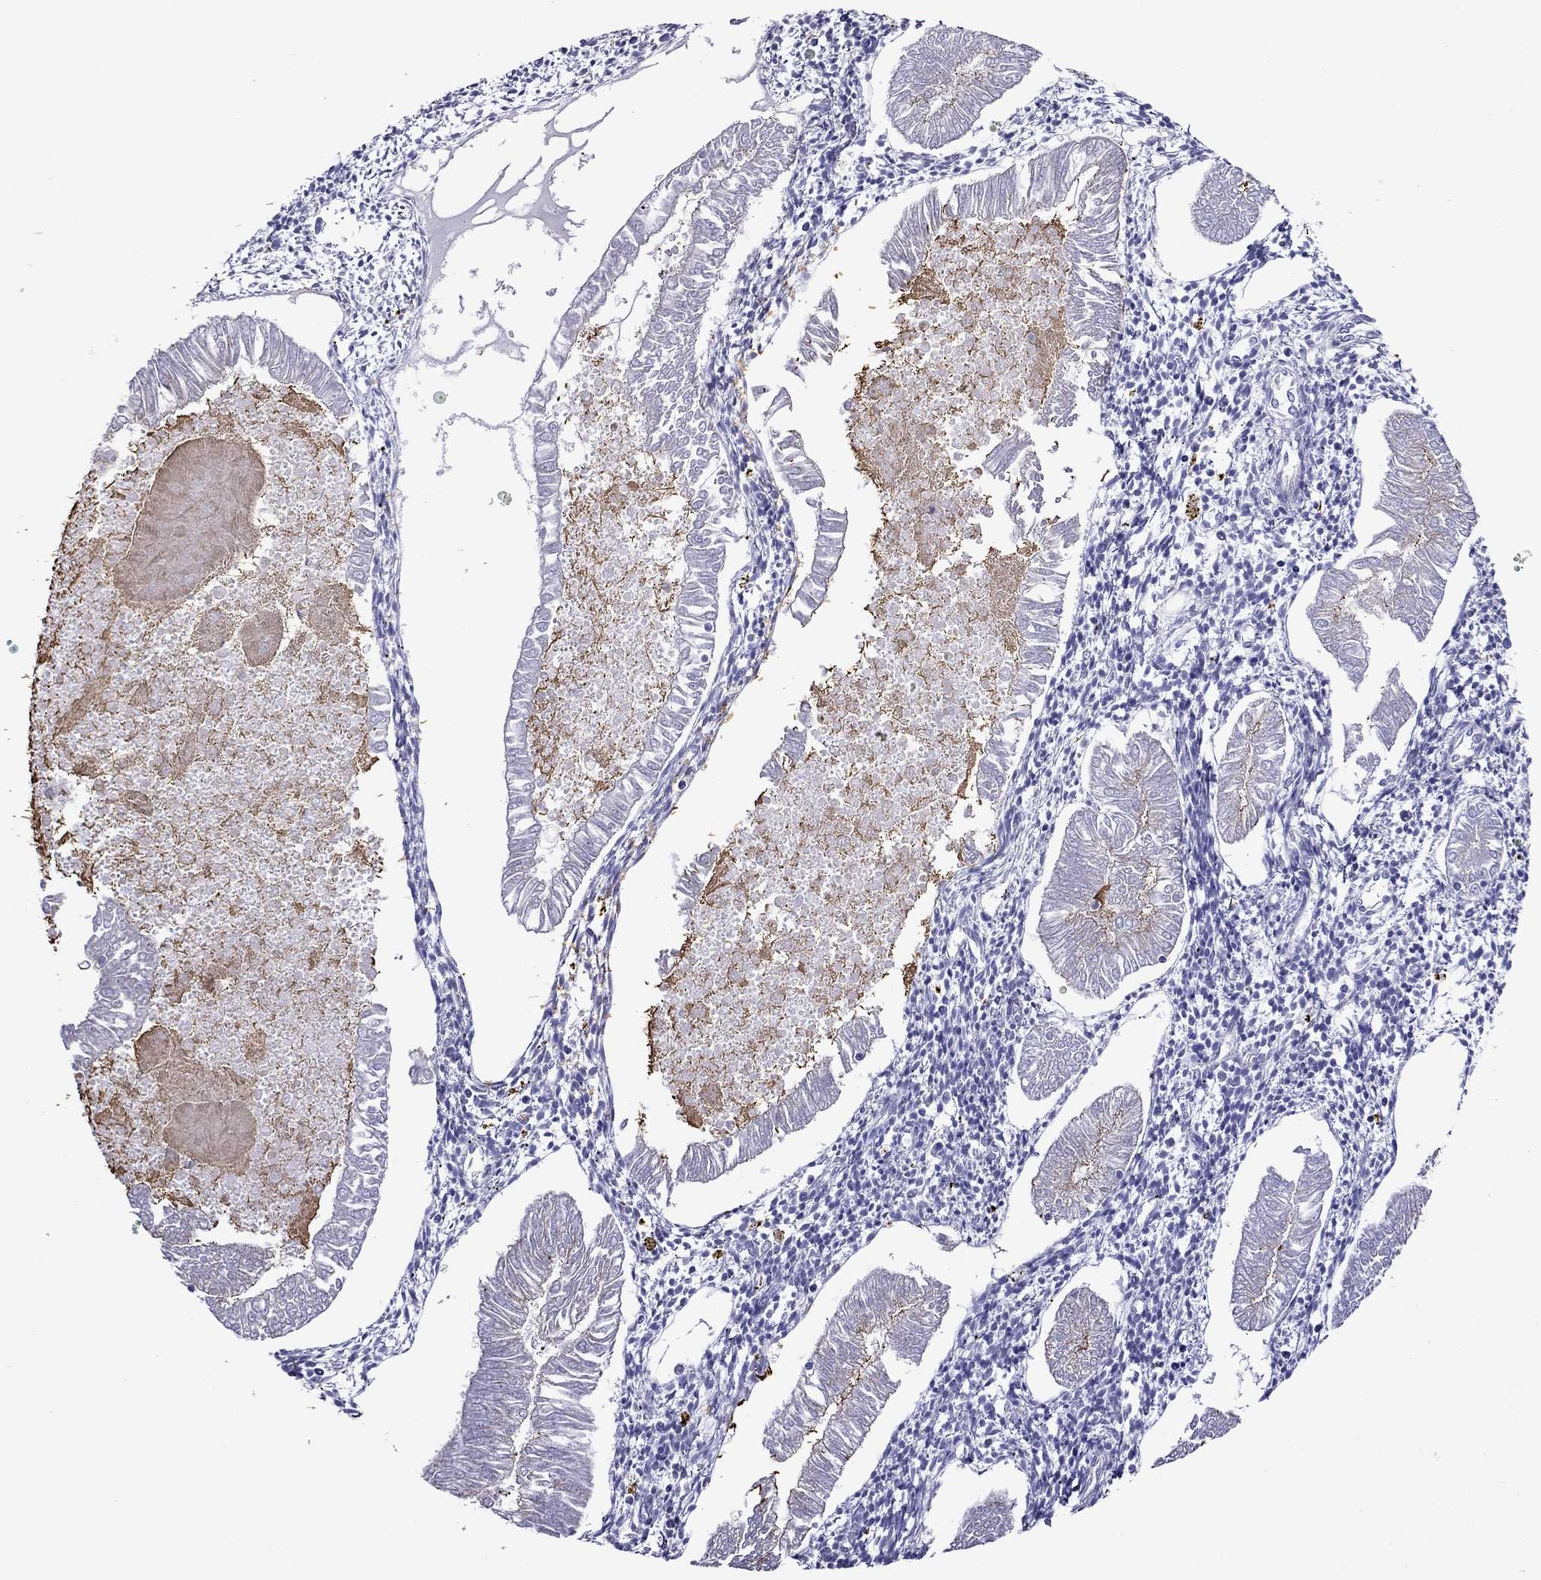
{"staining": {"intensity": "negative", "quantity": "none", "location": "none"}, "tissue": "endometrial cancer", "cell_type": "Tumor cells", "image_type": "cancer", "snomed": [{"axis": "morphology", "description": "Adenocarcinoma, NOS"}, {"axis": "topography", "description": "Endometrium"}], "caption": "High magnification brightfield microscopy of endometrial cancer (adenocarcinoma) stained with DAB (brown) and counterstained with hematoxylin (blue): tumor cells show no significant positivity.", "gene": "SCG2", "patient": {"sex": "female", "age": 53}}